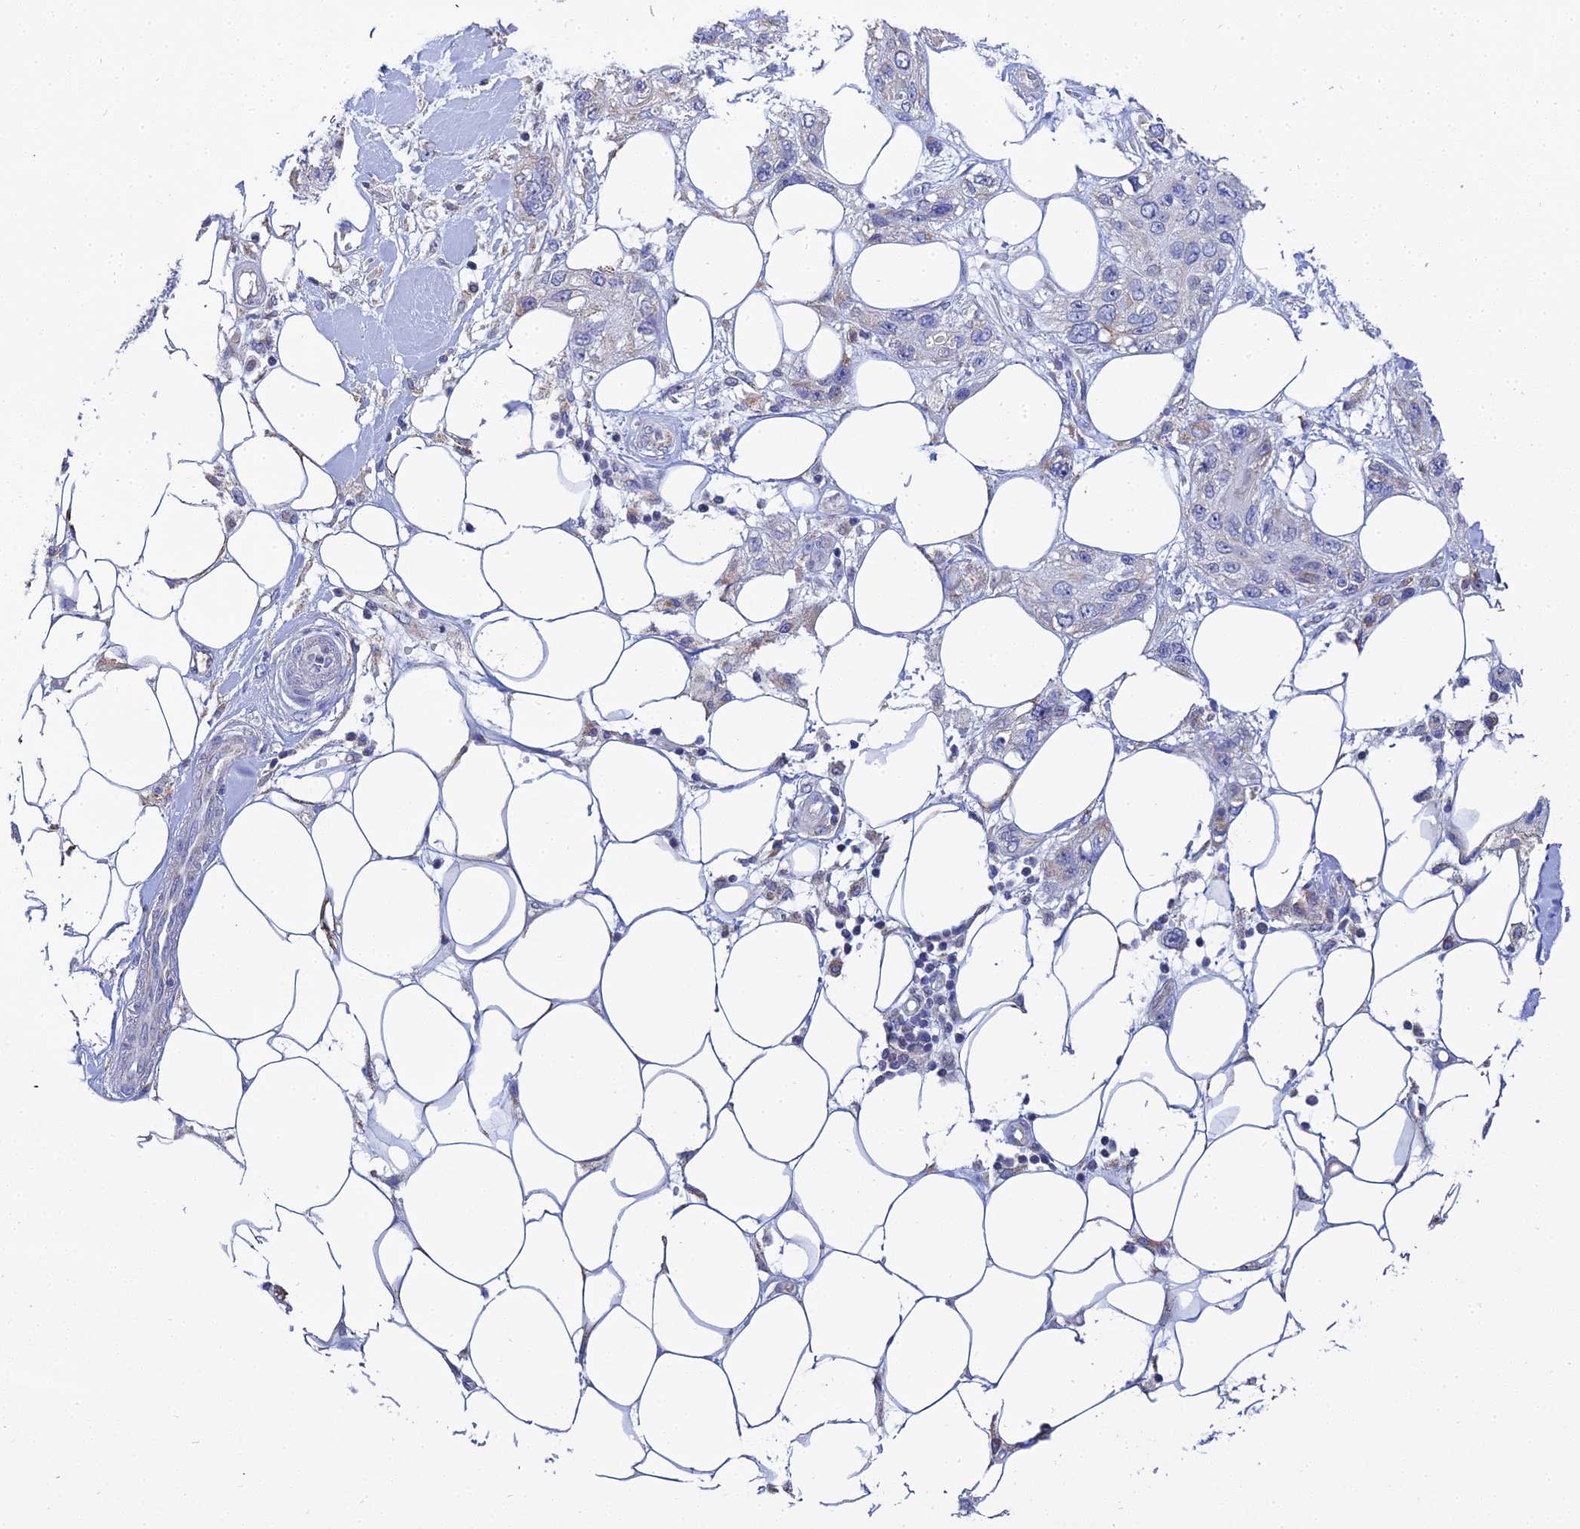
{"staining": {"intensity": "negative", "quantity": "none", "location": "none"}, "tissue": "skin cancer", "cell_type": "Tumor cells", "image_type": "cancer", "snomed": [{"axis": "morphology", "description": "Normal tissue, NOS"}, {"axis": "morphology", "description": "Squamous cell carcinoma, NOS"}, {"axis": "topography", "description": "Skin"}], "caption": "Immunohistochemical staining of human skin squamous cell carcinoma exhibits no significant positivity in tumor cells.", "gene": "ZXDA", "patient": {"sex": "male", "age": 72}}